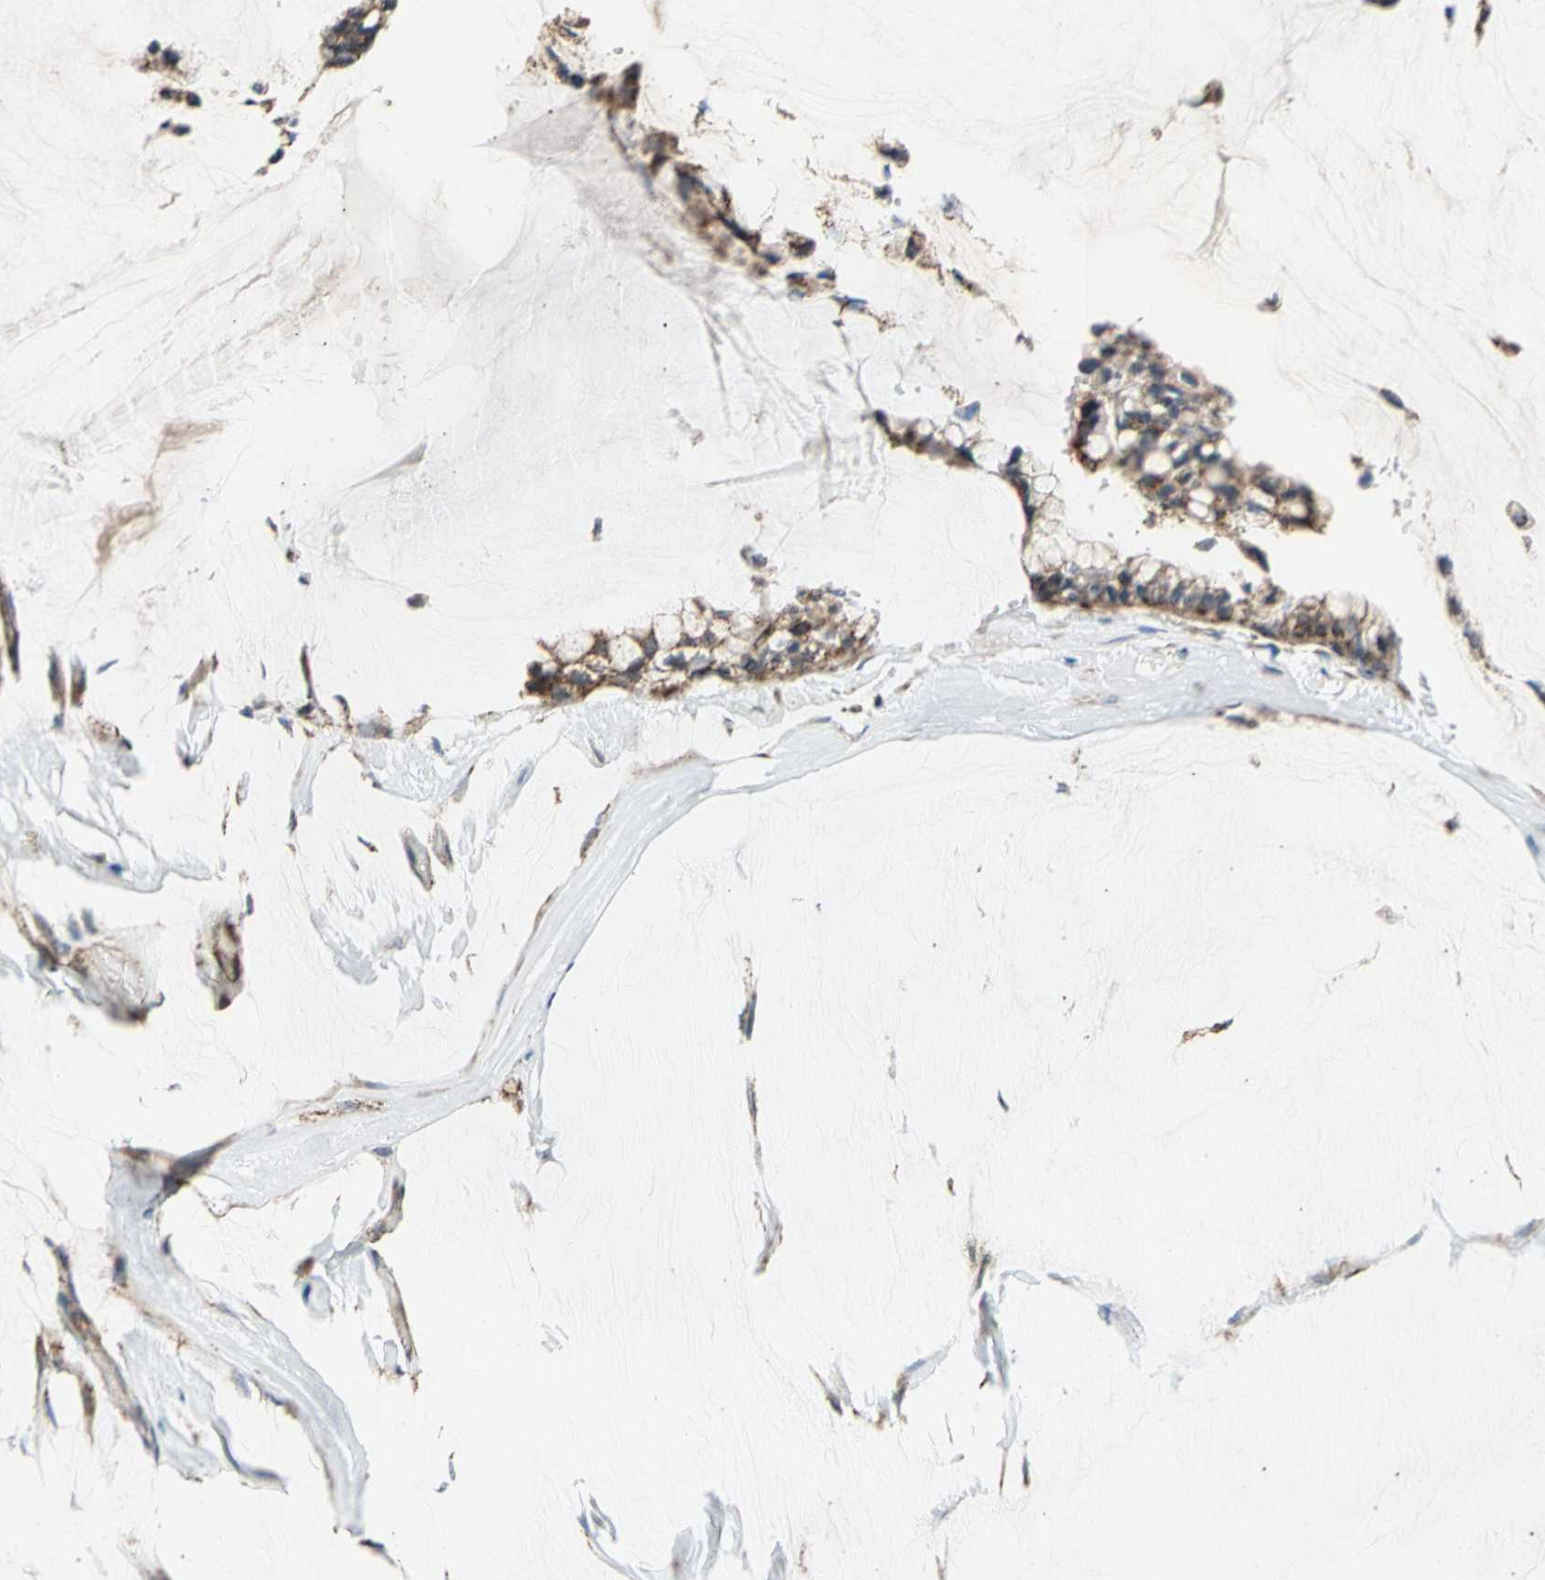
{"staining": {"intensity": "moderate", "quantity": ">75%", "location": "cytoplasmic/membranous"}, "tissue": "ovarian cancer", "cell_type": "Tumor cells", "image_type": "cancer", "snomed": [{"axis": "morphology", "description": "Cystadenocarcinoma, mucinous, NOS"}, {"axis": "topography", "description": "Ovary"}], "caption": "Immunohistochemical staining of mucinous cystadenocarcinoma (ovarian) exhibits moderate cytoplasmic/membranous protein staining in about >75% of tumor cells. Using DAB (3,3'-diaminobenzidine) (brown) and hematoxylin (blue) stains, captured at high magnification using brightfield microscopy.", "gene": "MRPS22", "patient": {"sex": "female", "age": 39}}